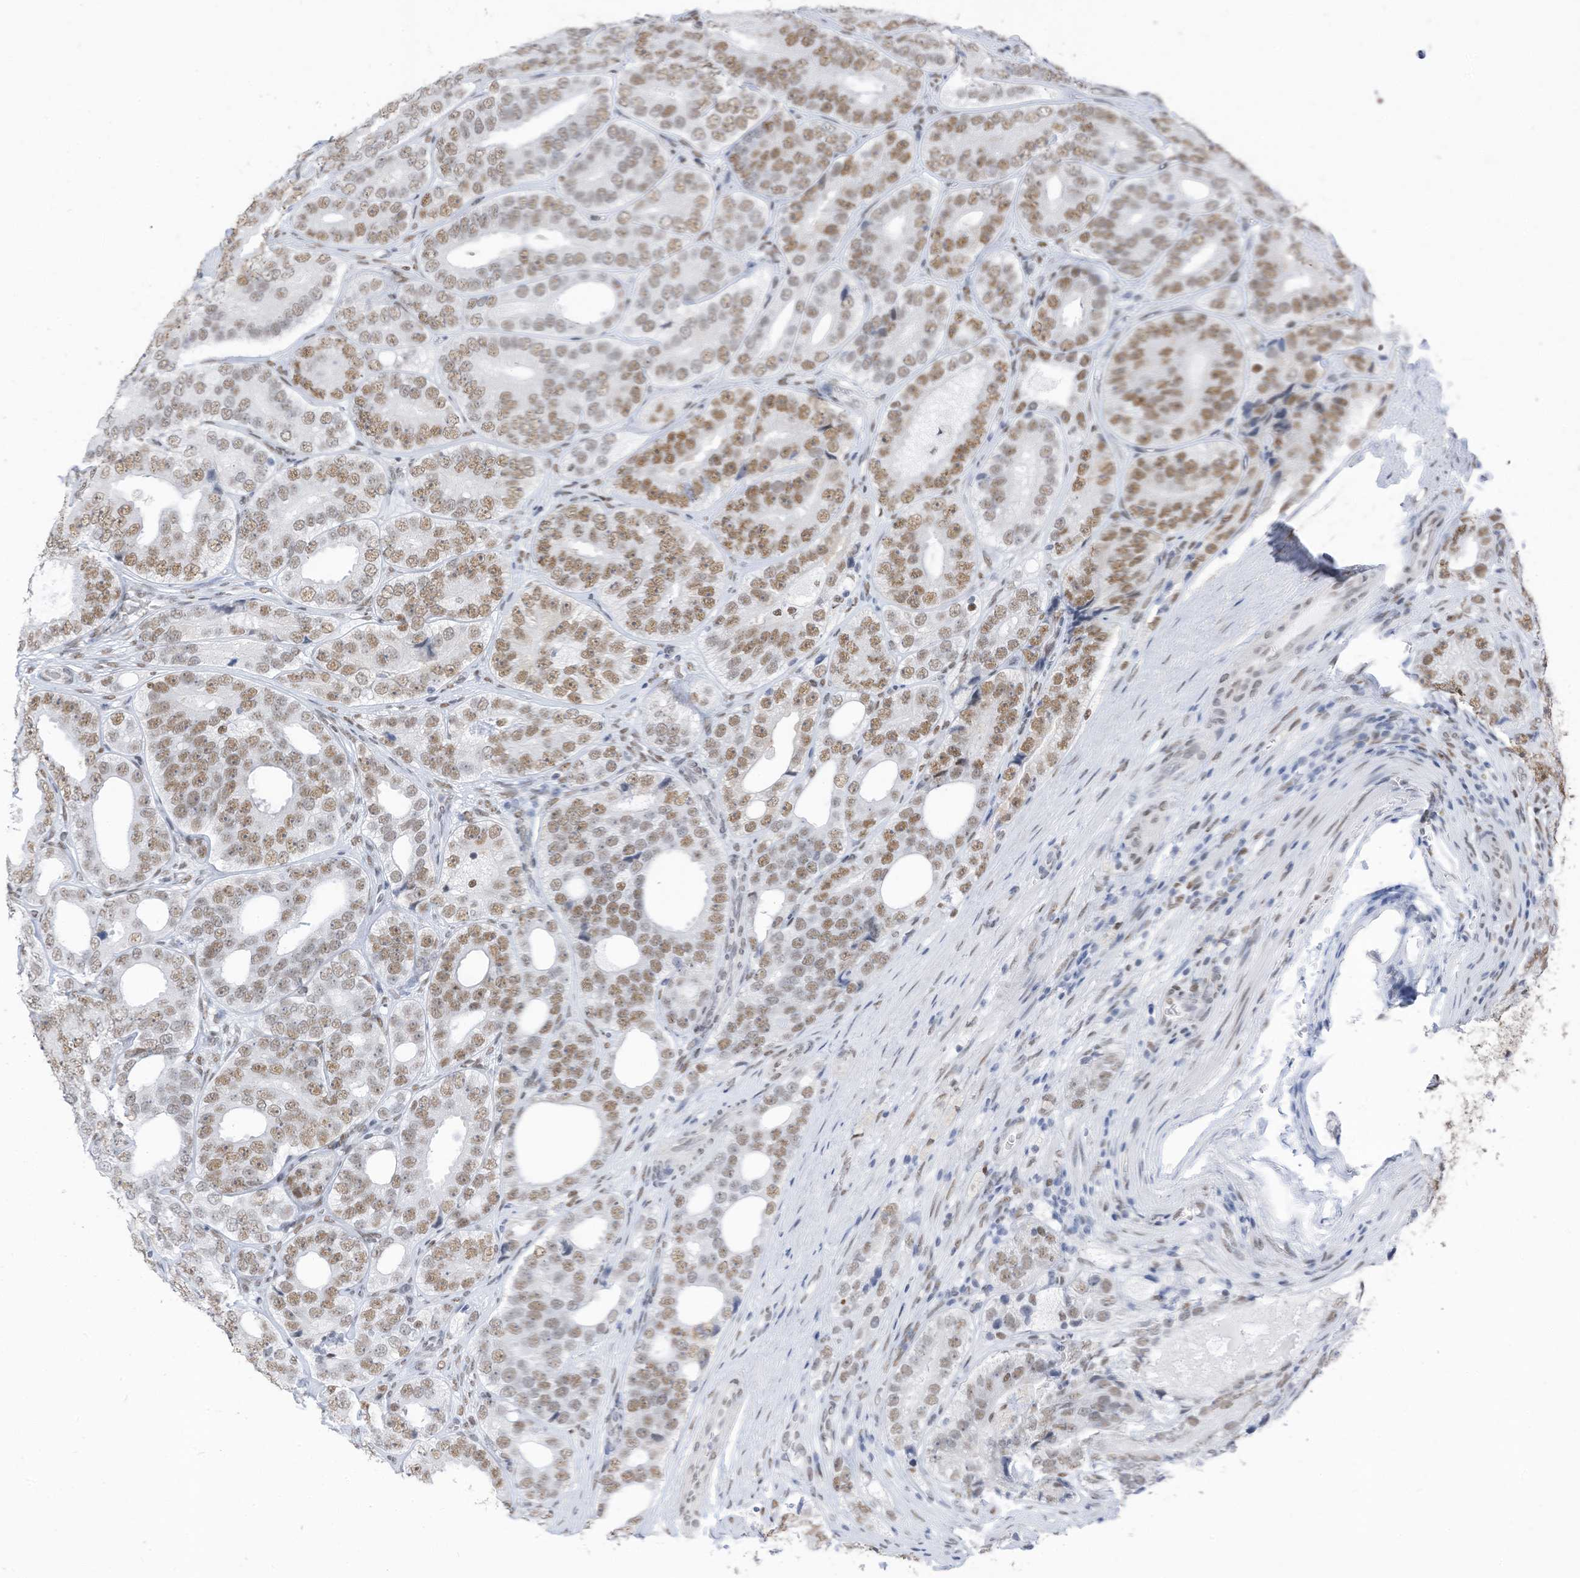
{"staining": {"intensity": "moderate", "quantity": ">75%", "location": "nuclear"}, "tissue": "prostate cancer", "cell_type": "Tumor cells", "image_type": "cancer", "snomed": [{"axis": "morphology", "description": "Adenocarcinoma, High grade"}, {"axis": "topography", "description": "Prostate"}], "caption": "Immunohistochemical staining of human prostate high-grade adenocarcinoma displays moderate nuclear protein staining in approximately >75% of tumor cells.", "gene": "KHSRP", "patient": {"sex": "male", "age": 56}}